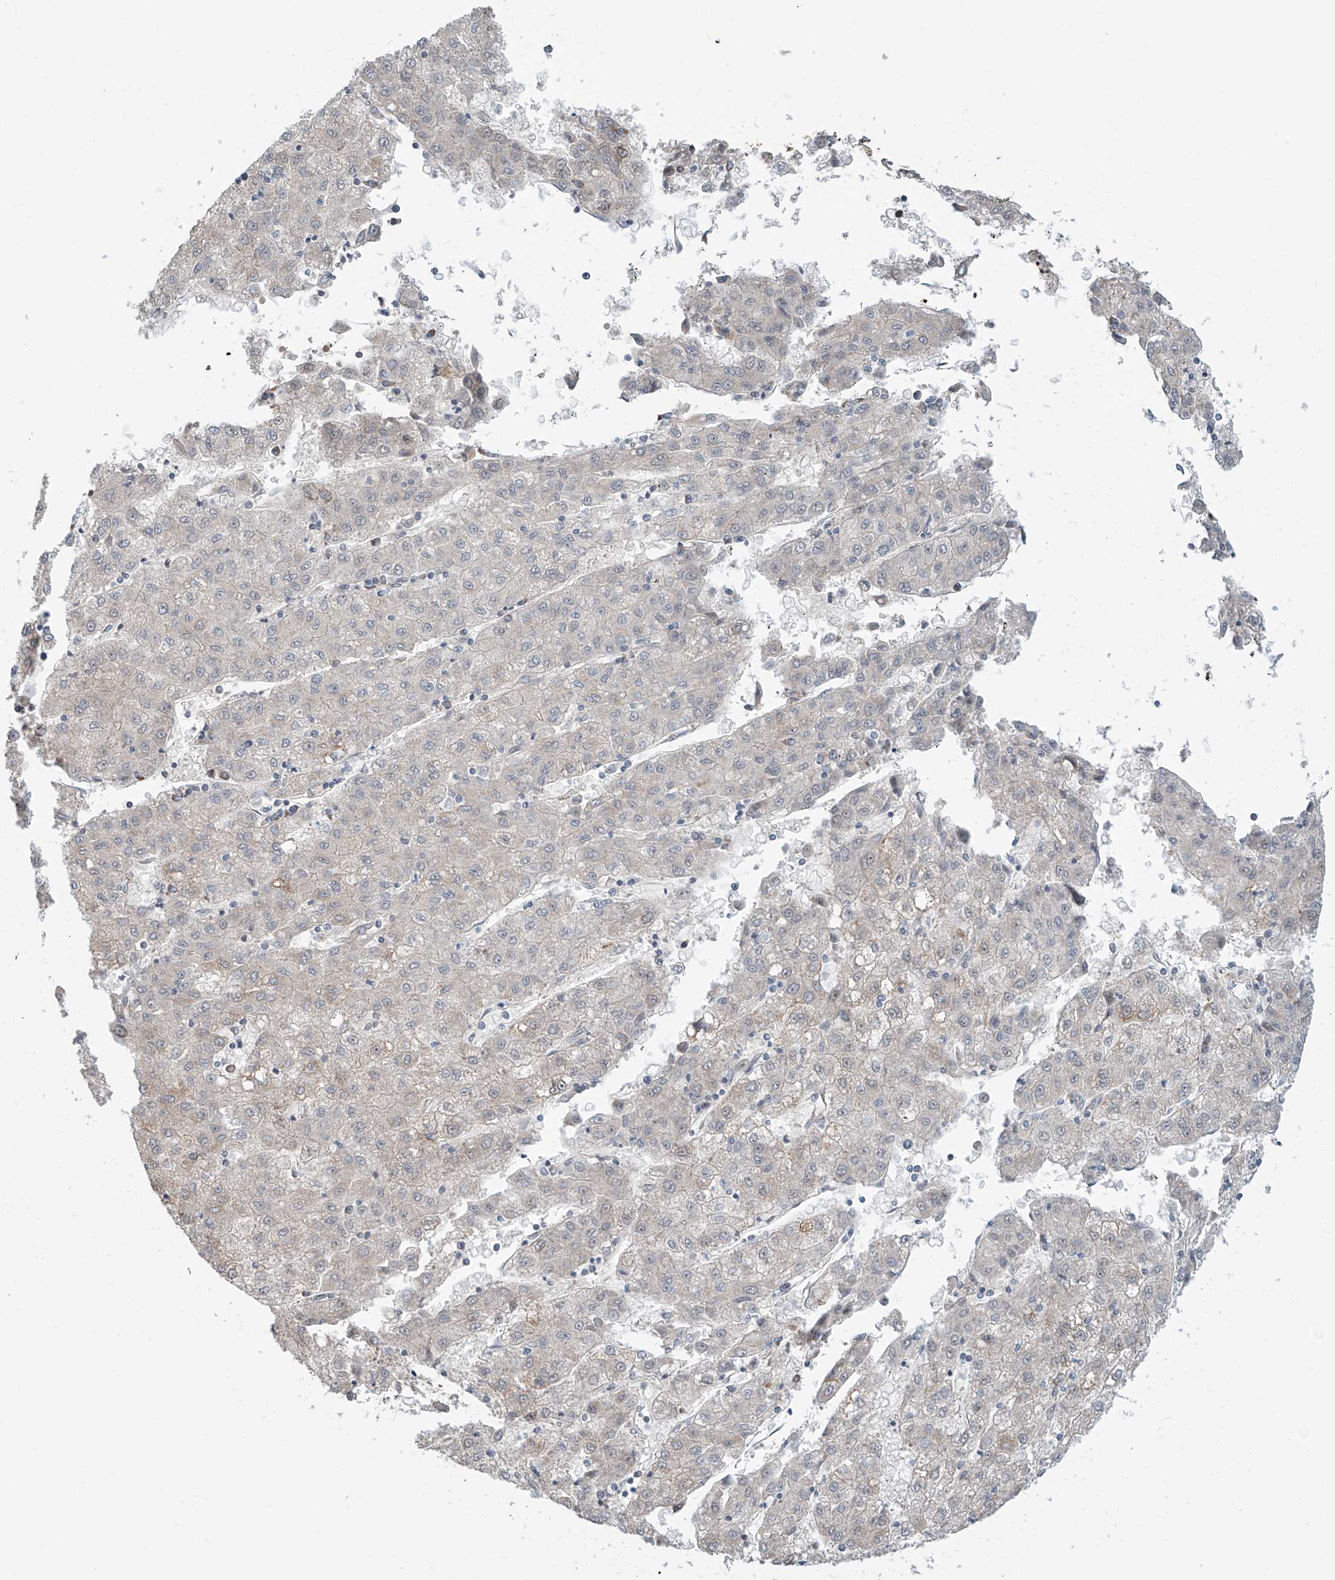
{"staining": {"intensity": "negative", "quantity": "none", "location": "none"}, "tissue": "liver cancer", "cell_type": "Tumor cells", "image_type": "cancer", "snomed": [{"axis": "morphology", "description": "Carcinoma, Hepatocellular, NOS"}, {"axis": "topography", "description": "Liver"}], "caption": "This image is of liver hepatocellular carcinoma stained with immunohistochemistry (IHC) to label a protein in brown with the nuclei are counter-stained blue. There is no positivity in tumor cells.", "gene": "SDE2", "patient": {"sex": "male", "age": 72}}